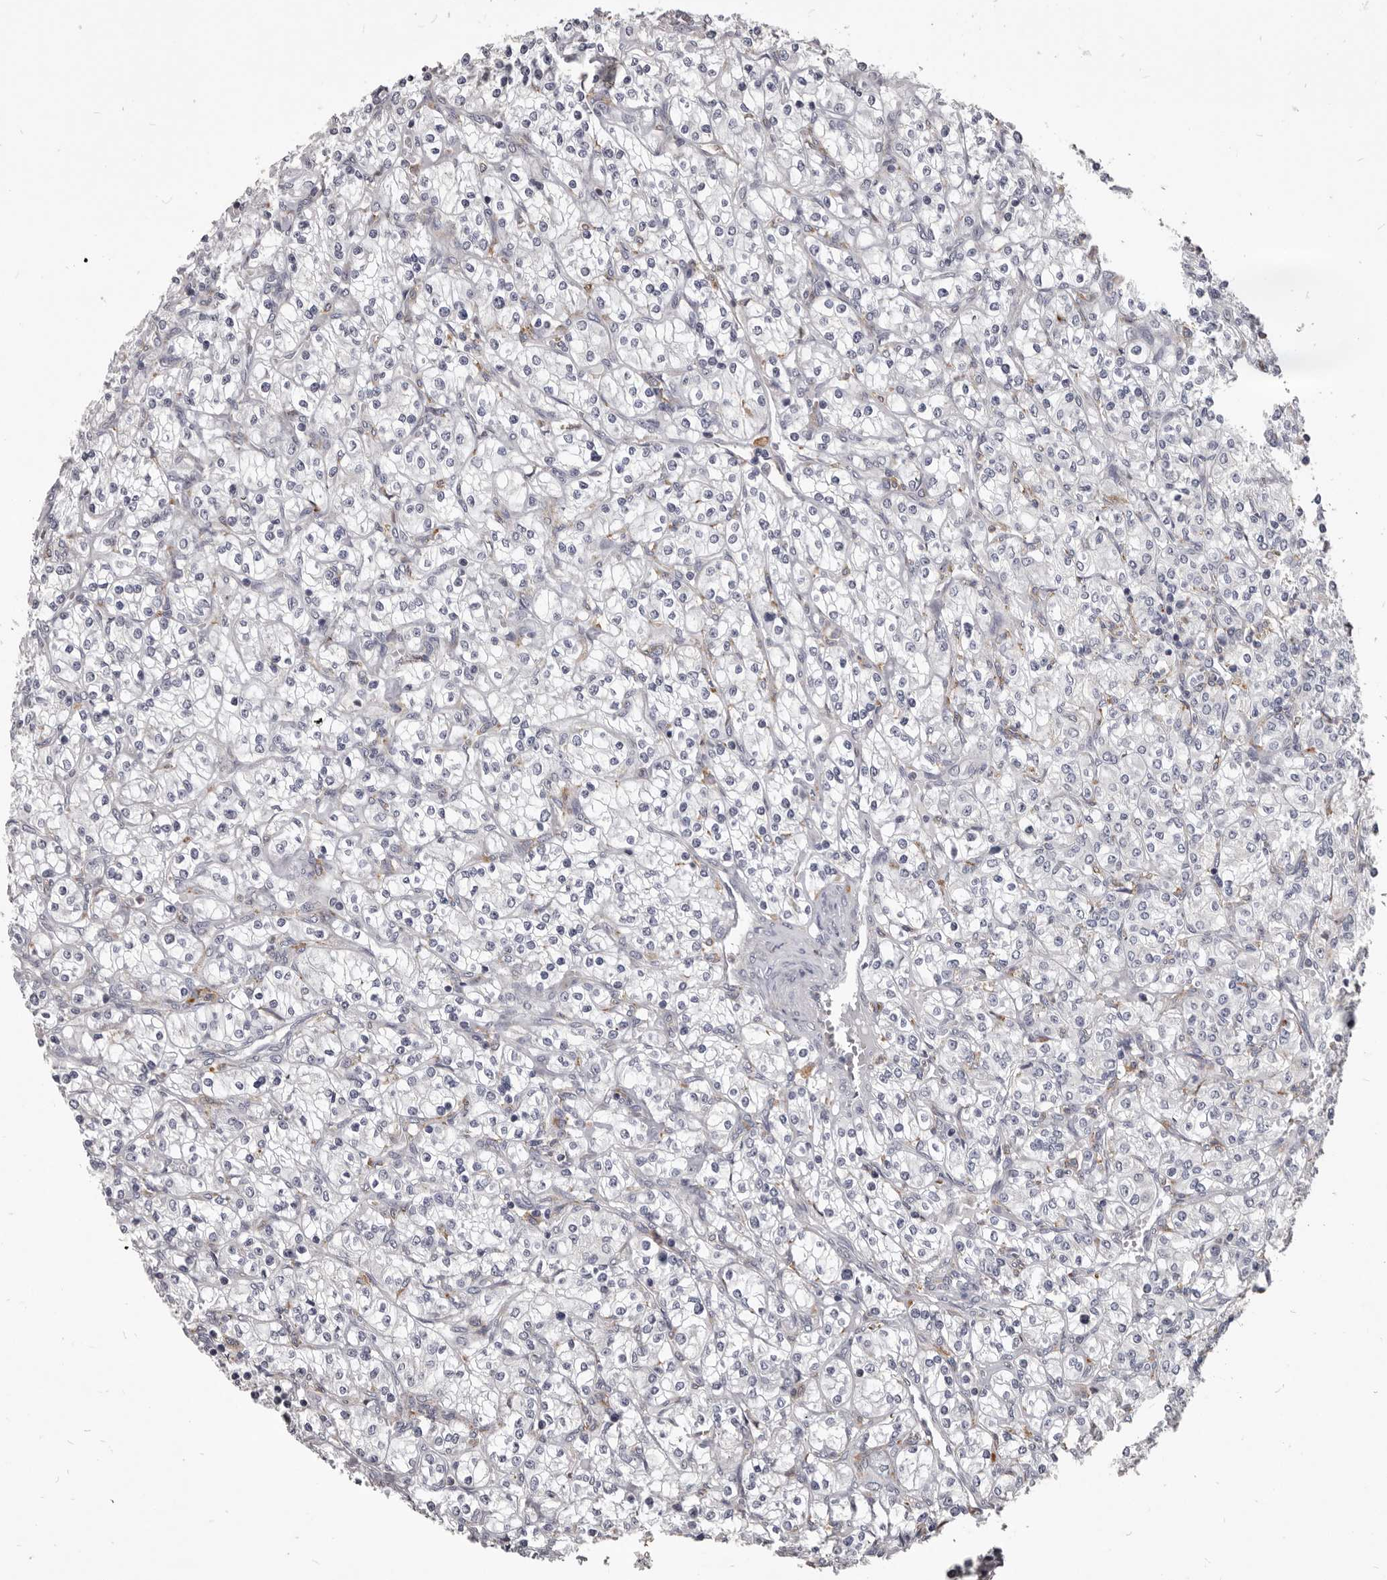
{"staining": {"intensity": "negative", "quantity": "none", "location": "none"}, "tissue": "renal cancer", "cell_type": "Tumor cells", "image_type": "cancer", "snomed": [{"axis": "morphology", "description": "Adenocarcinoma, NOS"}, {"axis": "topography", "description": "Kidney"}], "caption": "Histopathology image shows no significant protein staining in tumor cells of renal adenocarcinoma.", "gene": "PI4K2A", "patient": {"sex": "male", "age": 77}}